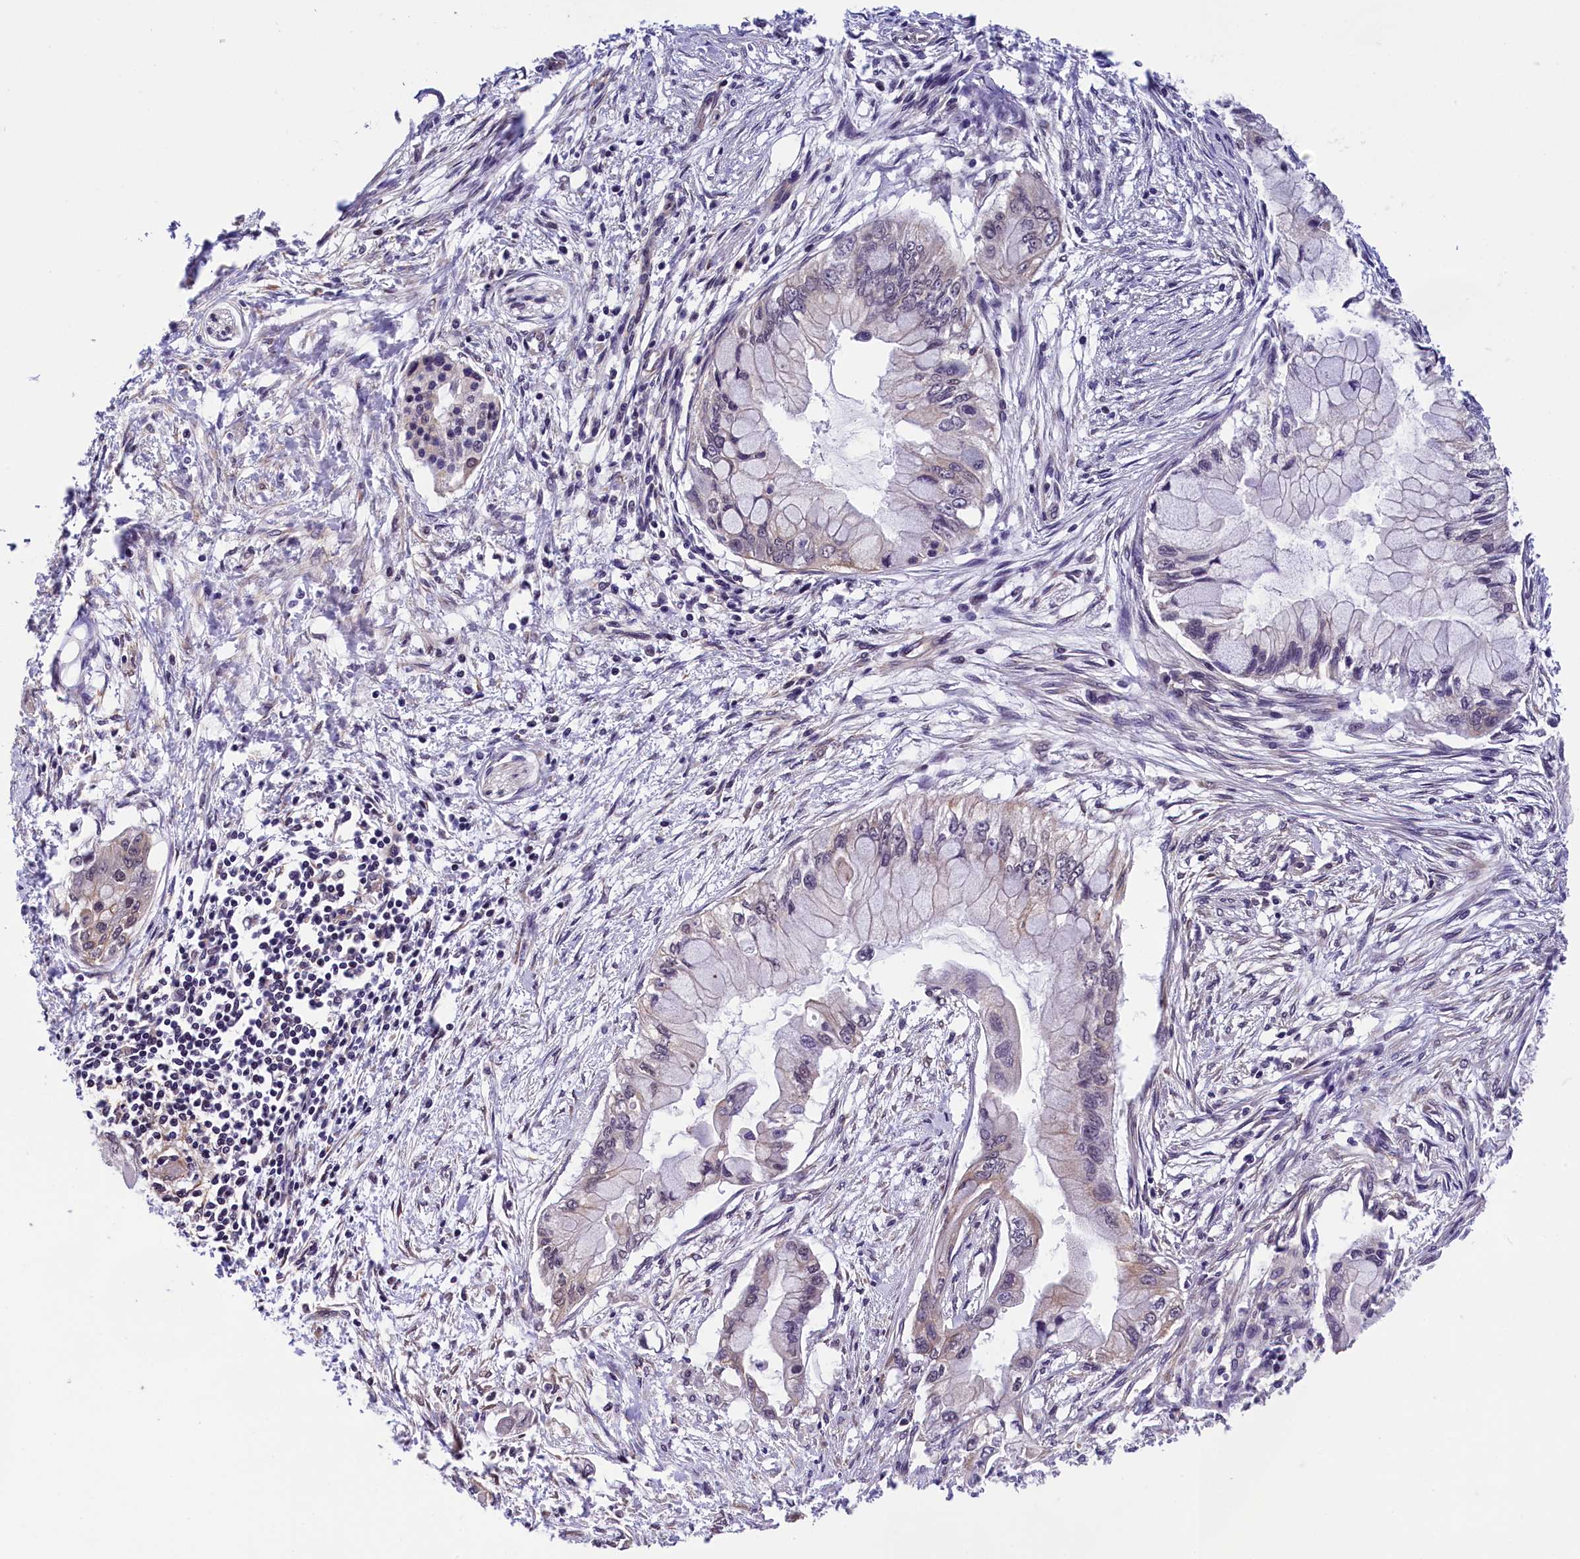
{"staining": {"intensity": "weak", "quantity": "<25%", "location": "cytoplasmic/membranous"}, "tissue": "pancreatic cancer", "cell_type": "Tumor cells", "image_type": "cancer", "snomed": [{"axis": "morphology", "description": "Adenocarcinoma, NOS"}, {"axis": "topography", "description": "Pancreas"}], "caption": "DAB (3,3'-diaminobenzidine) immunohistochemical staining of human pancreatic adenocarcinoma shows no significant positivity in tumor cells.", "gene": "ZC3H4", "patient": {"sex": "male", "age": 48}}